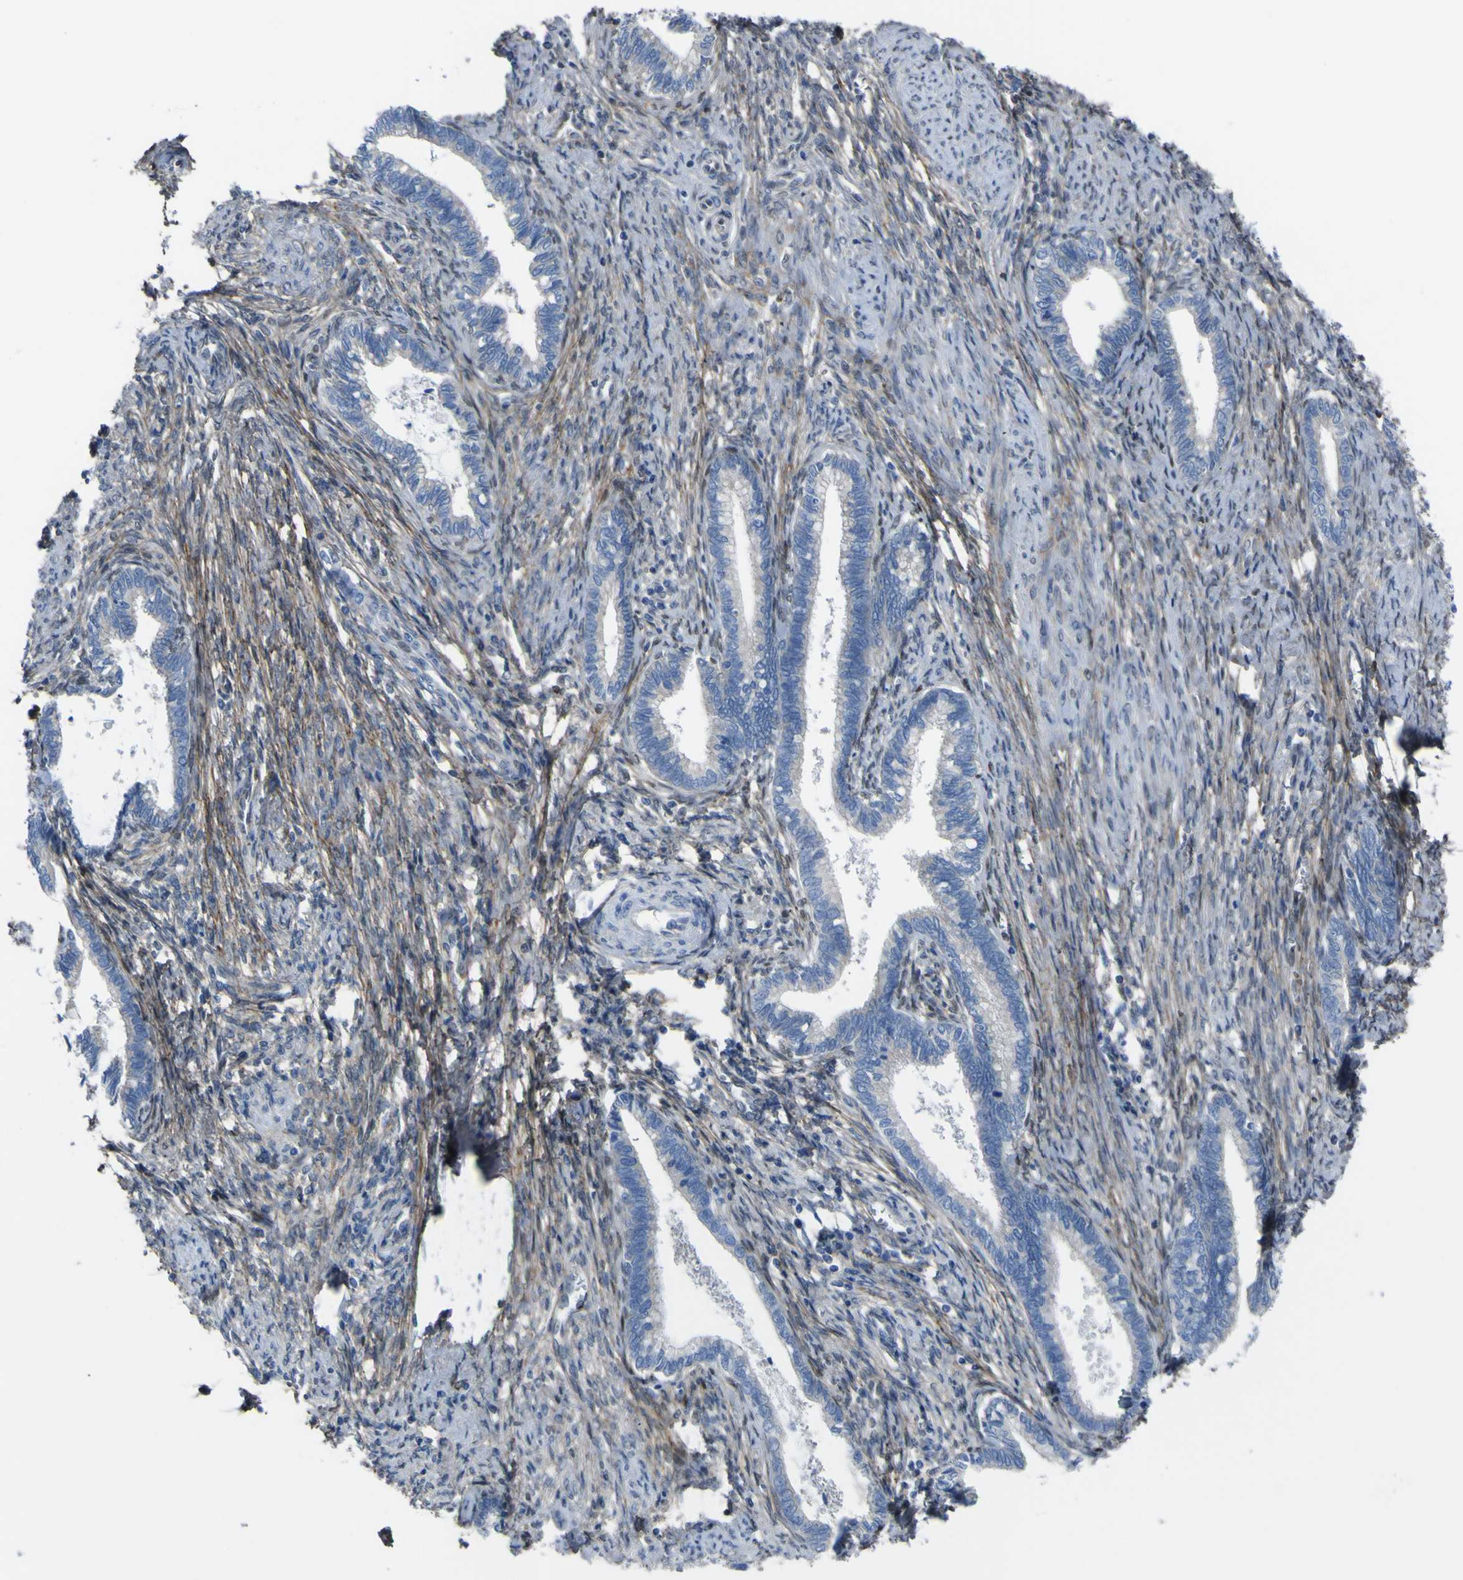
{"staining": {"intensity": "negative", "quantity": "none", "location": "none"}, "tissue": "cervical cancer", "cell_type": "Tumor cells", "image_type": "cancer", "snomed": [{"axis": "morphology", "description": "Adenocarcinoma, NOS"}, {"axis": "topography", "description": "Cervix"}], "caption": "The image exhibits no staining of tumor cells in cervical cancer (adenocarcinoma).", "gene": "LRRN1", "patient": {"sex": "female", "age": 44}}